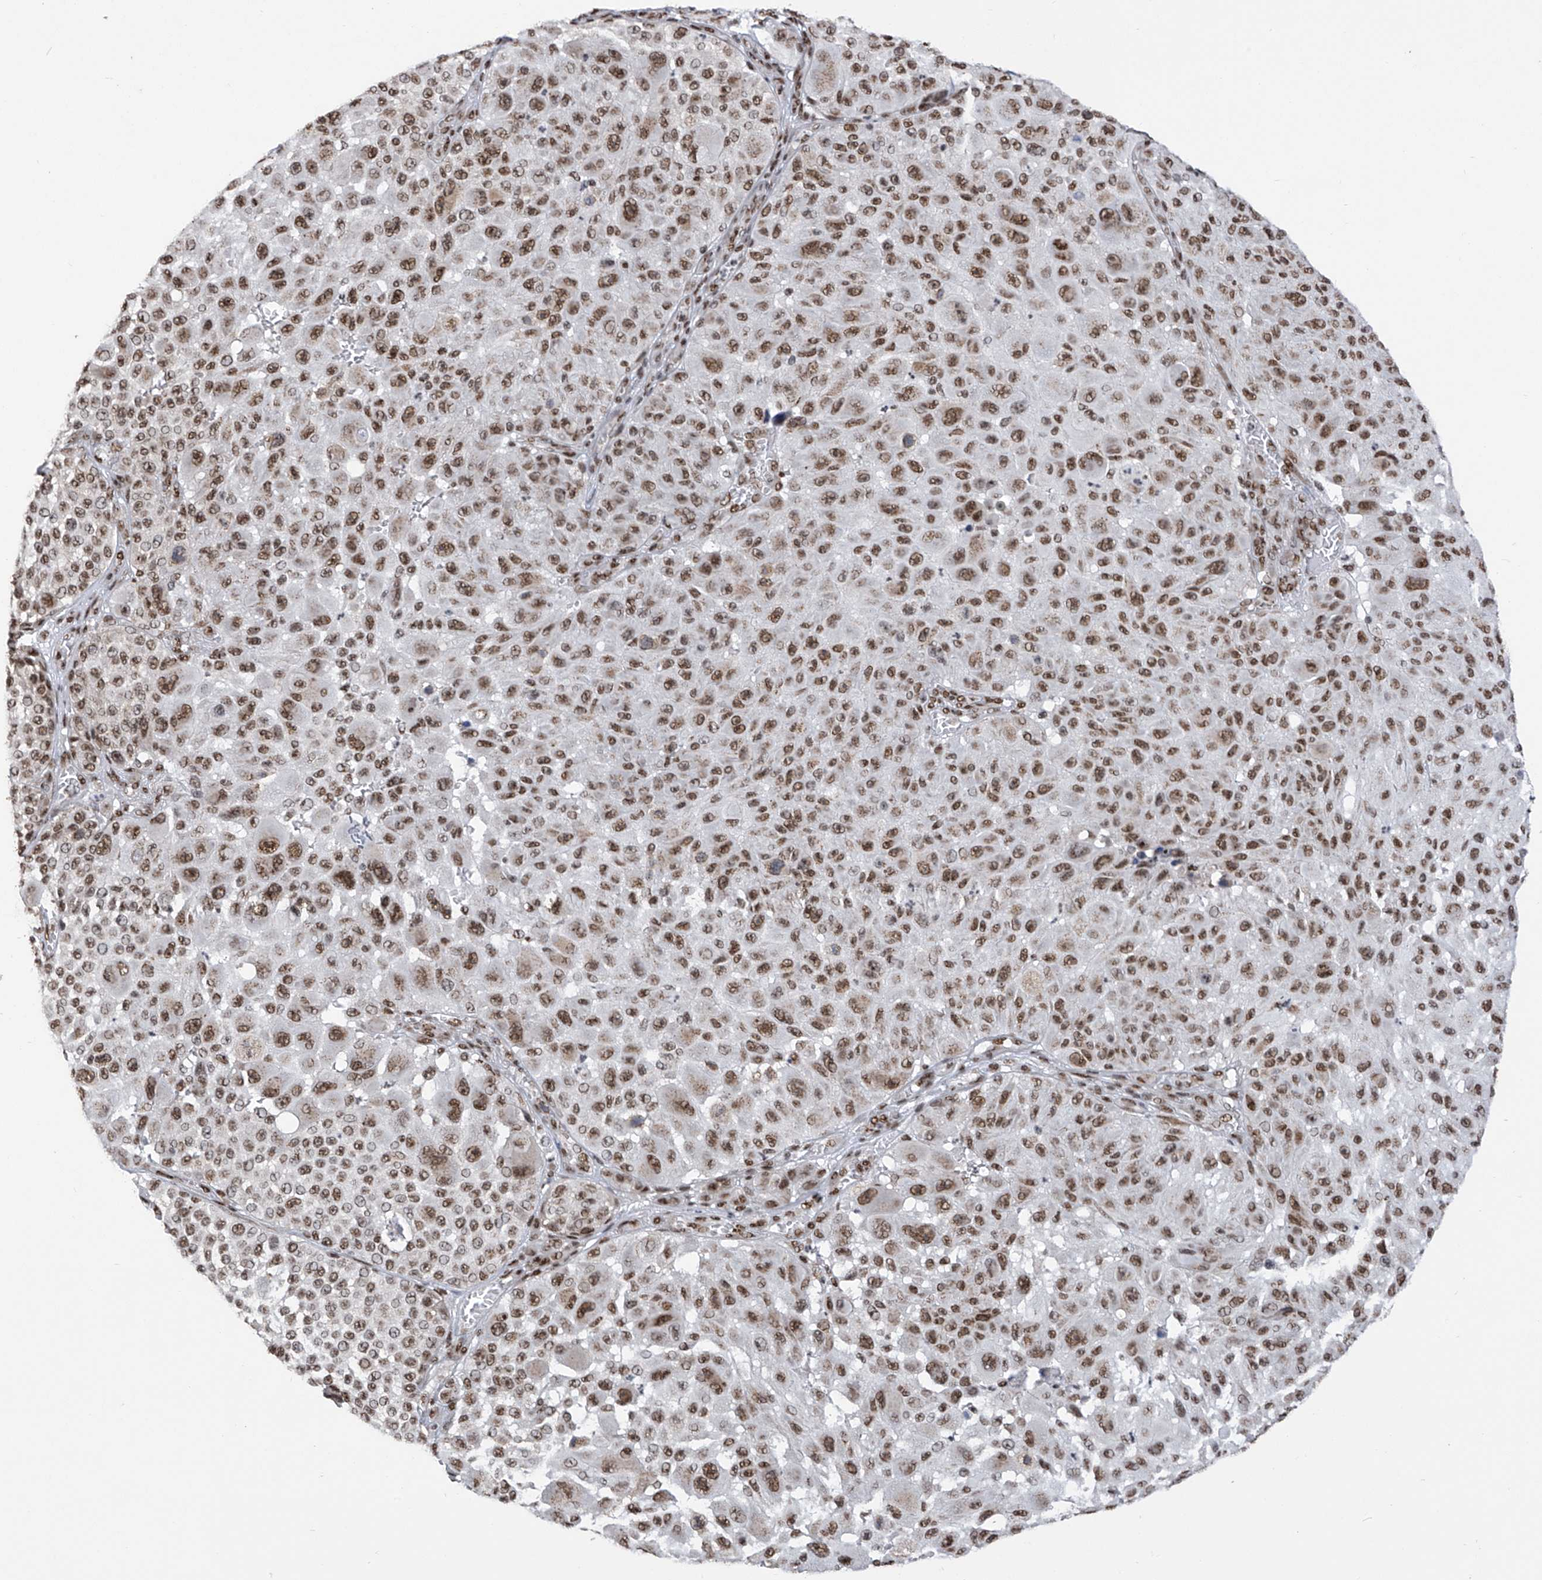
{"staining": {"intensity": "moderate", "quantity": ">75%", "location": "nuclear"}, "tissue": "melanoma", "cell_type": "Tumor cells", "image_type": "cancer", "snomed": [{"axis": "morphology", "description": "Malignant melanoma, NOS"}, {"axis": "topography", "description": "Skin"}], "caption": "Immunohistochemical staining of human malignant melanoma demonstrates moderate nuclear protein staining in about >75% of tumor cells.", "gene": "APLF", "patient": {"sex": "male", "age": 83}}